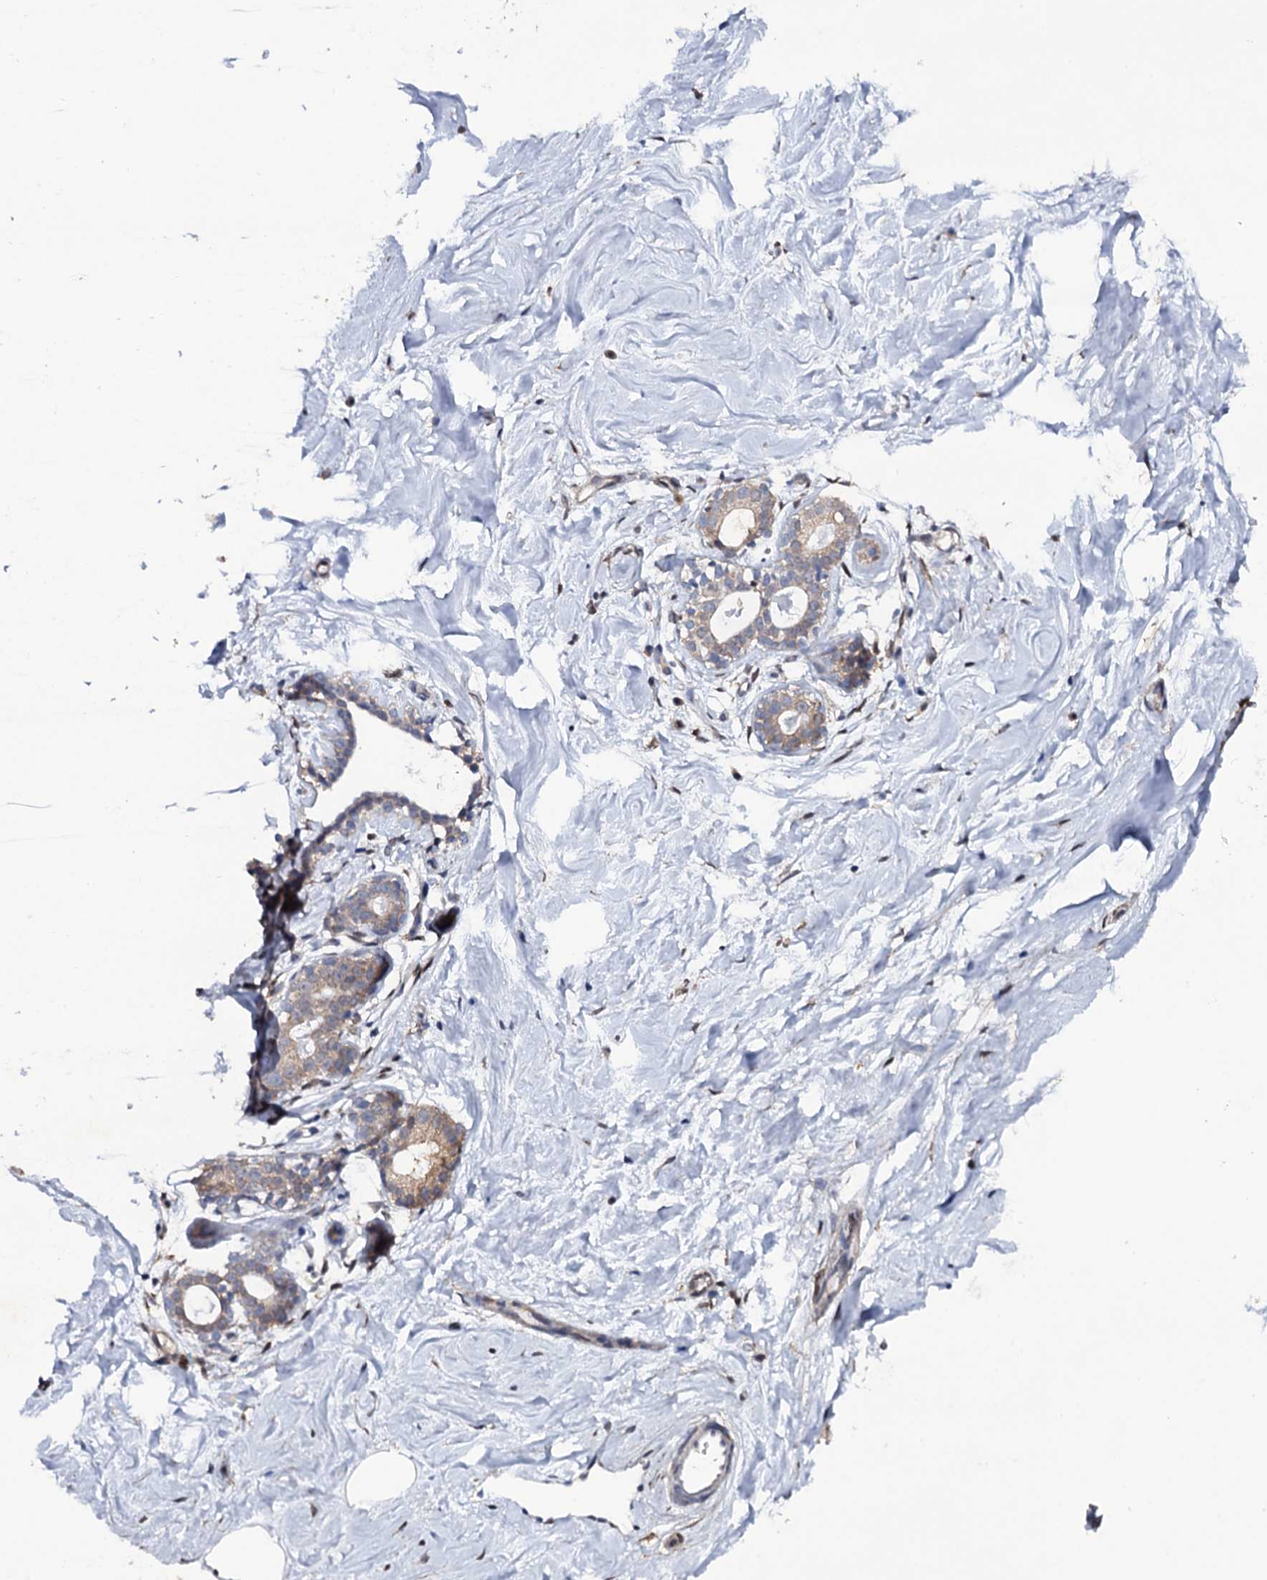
{"staining": {"intensity": "negative", "quantity": "none", "location": "none"}, "tissue": "breast", "cell_type": "Adipocytes", "image_type": "normal", "snomed": [{"axis": "morphology", "description": "Normal tissue, NOS"}, {"axis": "morphology", "description": "Adenoma, NOS"}, {"axis": "topography", "description": "Breast"}], "caption": "Image shows no significant protein expression in adipocytes of benign breast.", "gene": "CRYL1", "patient": {"sex": "female", "age": 23}}